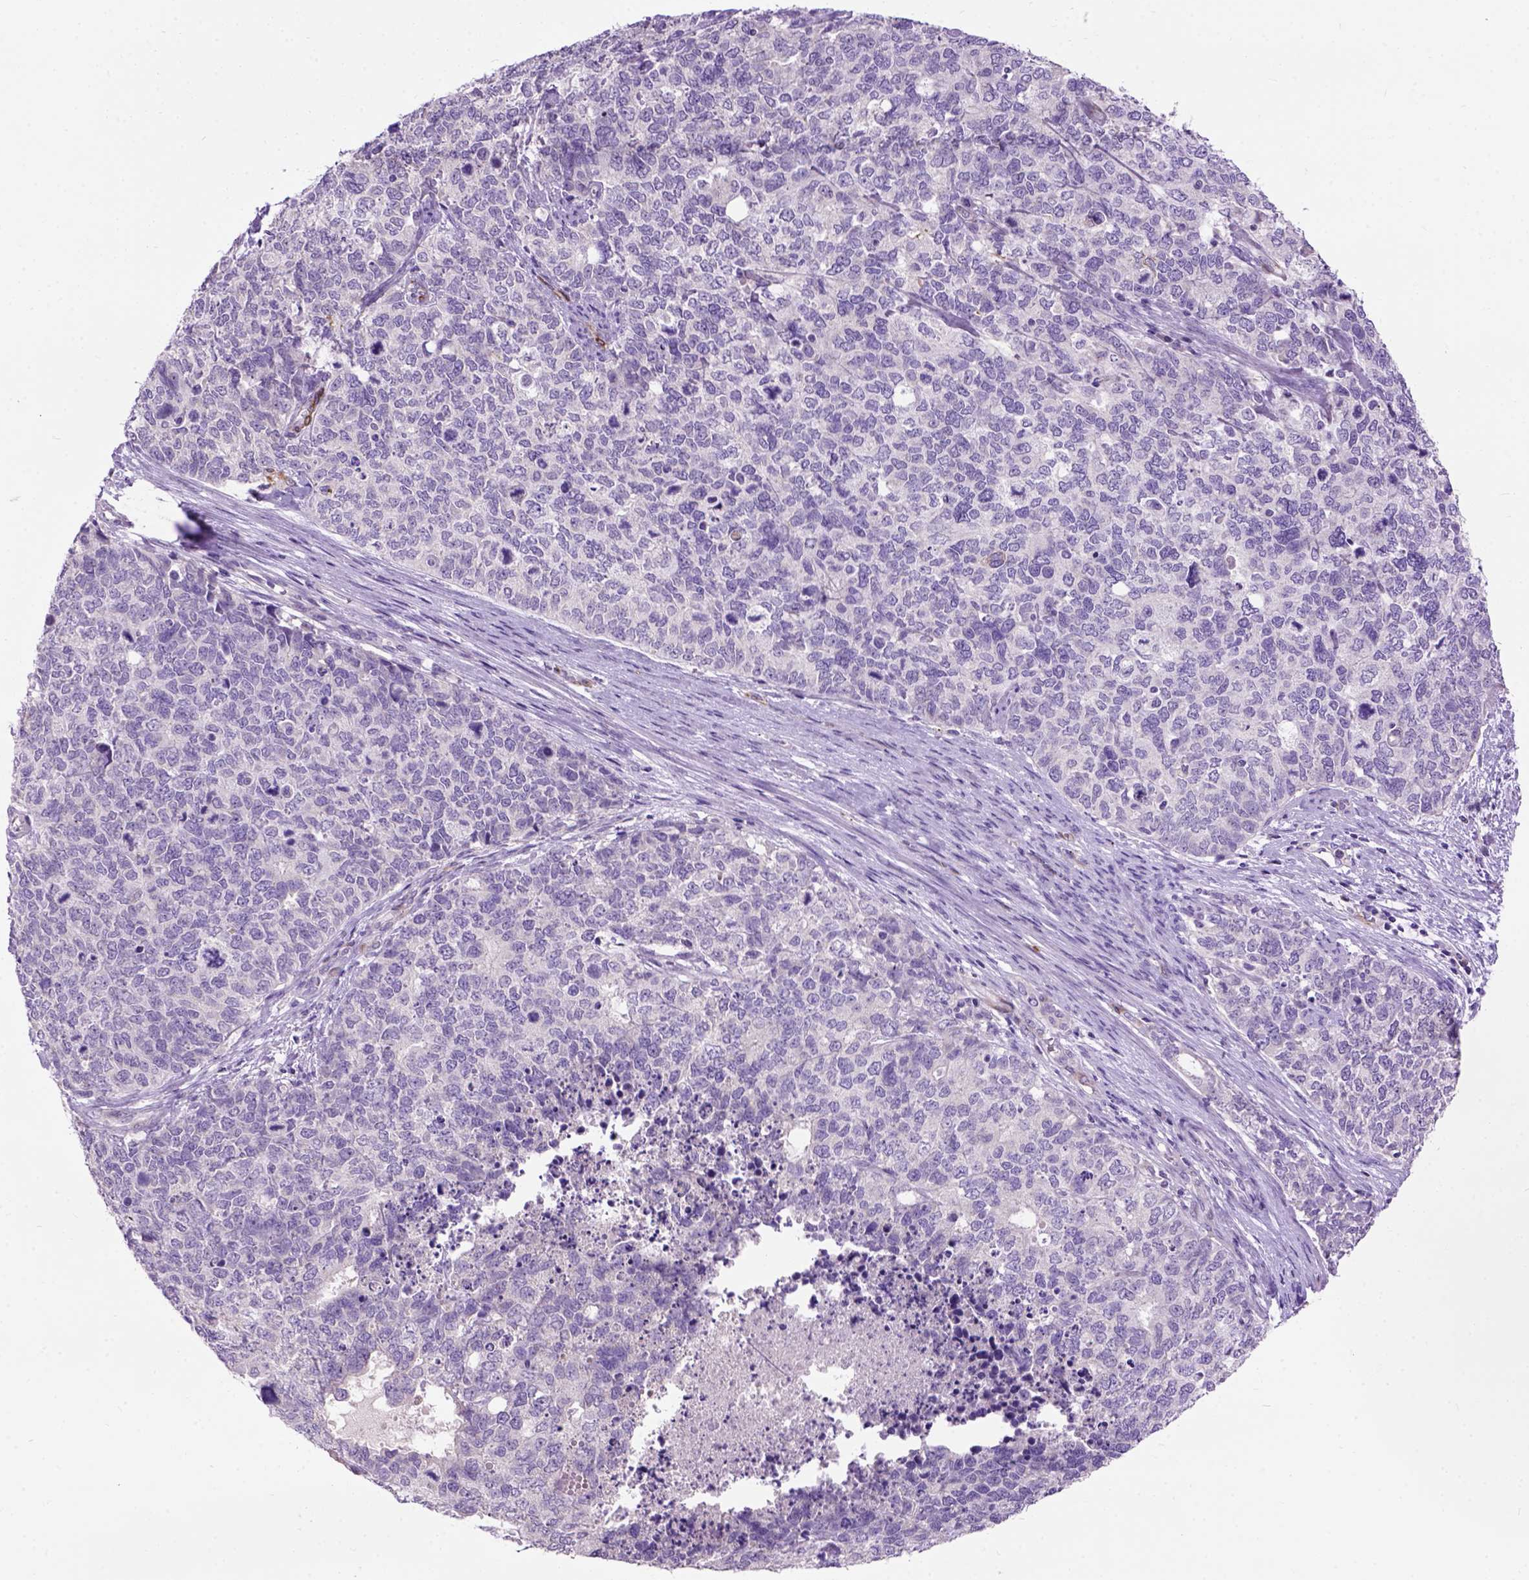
{"staining": {"intensity": "negative", "quantity": "none", "location": "none"}, "tissue": "cervical cancer", "cell_type": "Tumor cells", "image_type": "cancer", "snomed": [{"axis": "morphology", "description": "Squamous cell carcinoma, NOS"}, {"axis": "topography", "description": "Cervix"}], "caption": "Immunohistochemical staining of human cervical cancer demonstrates no significant positivity in tumor cells.", "gene": "MAPT", "patient": {"sex": "female", "age": 63}}